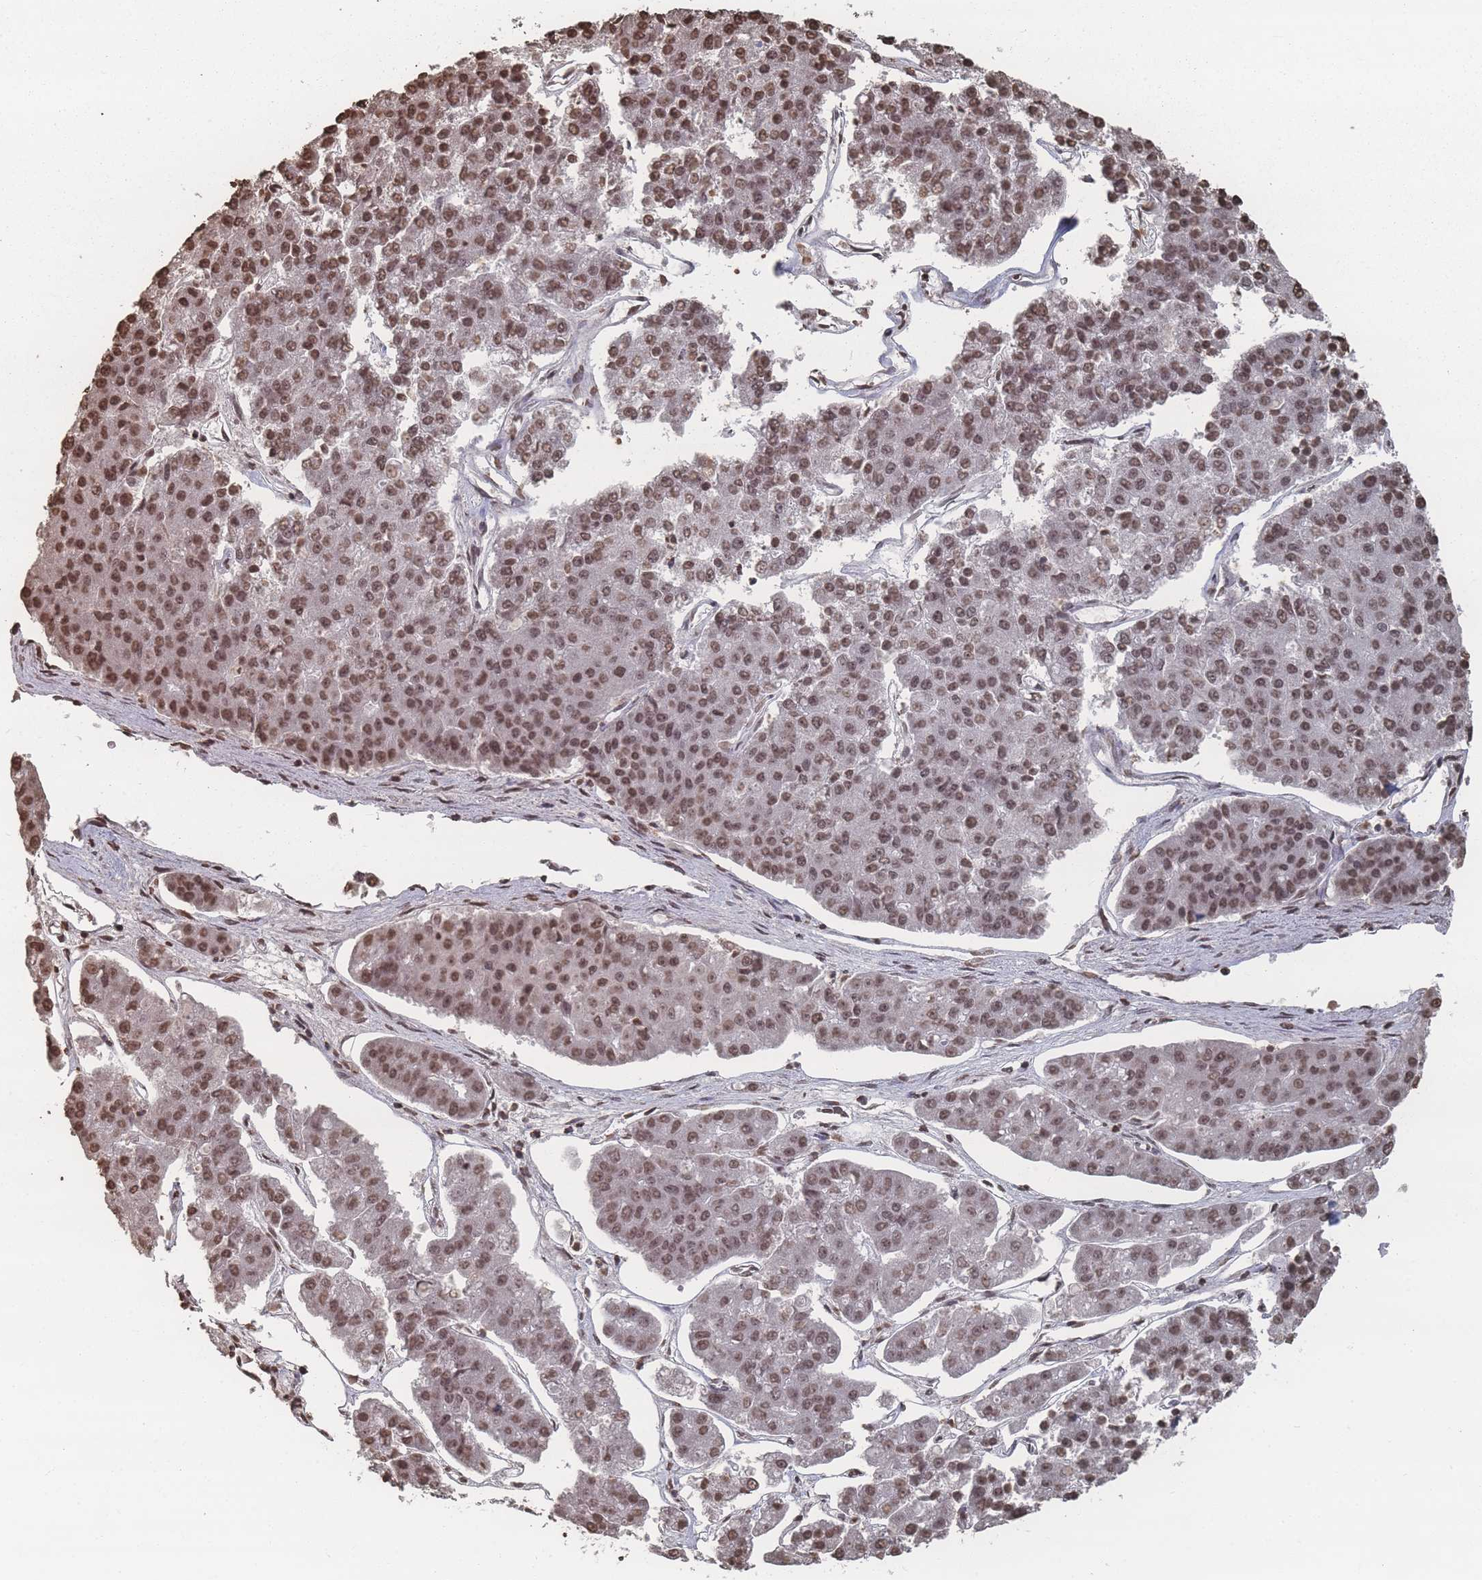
{"staining": {"intensity": "moderate", "quantity": ">75%", "location": "nuclear"}, "tissue": "pancreatic cancer", "cell_type": "Tumor cells", "image_type": "cancer", "snomed": [{"axis": "morphology", "description": "Adenocarcinoma, NOS"}, {"axis": "topography", "description": "Pancreas"}], "caption": "IHC (DAB (3,3'-diaminobenzidine)) staining of adenocarcinoma (pancreatic) shows moderate nuclear protein expression in approximately >75% of tumor cells.", "gene": "PLEKHG5", "patient": {"sex": "male", "age": 50}}